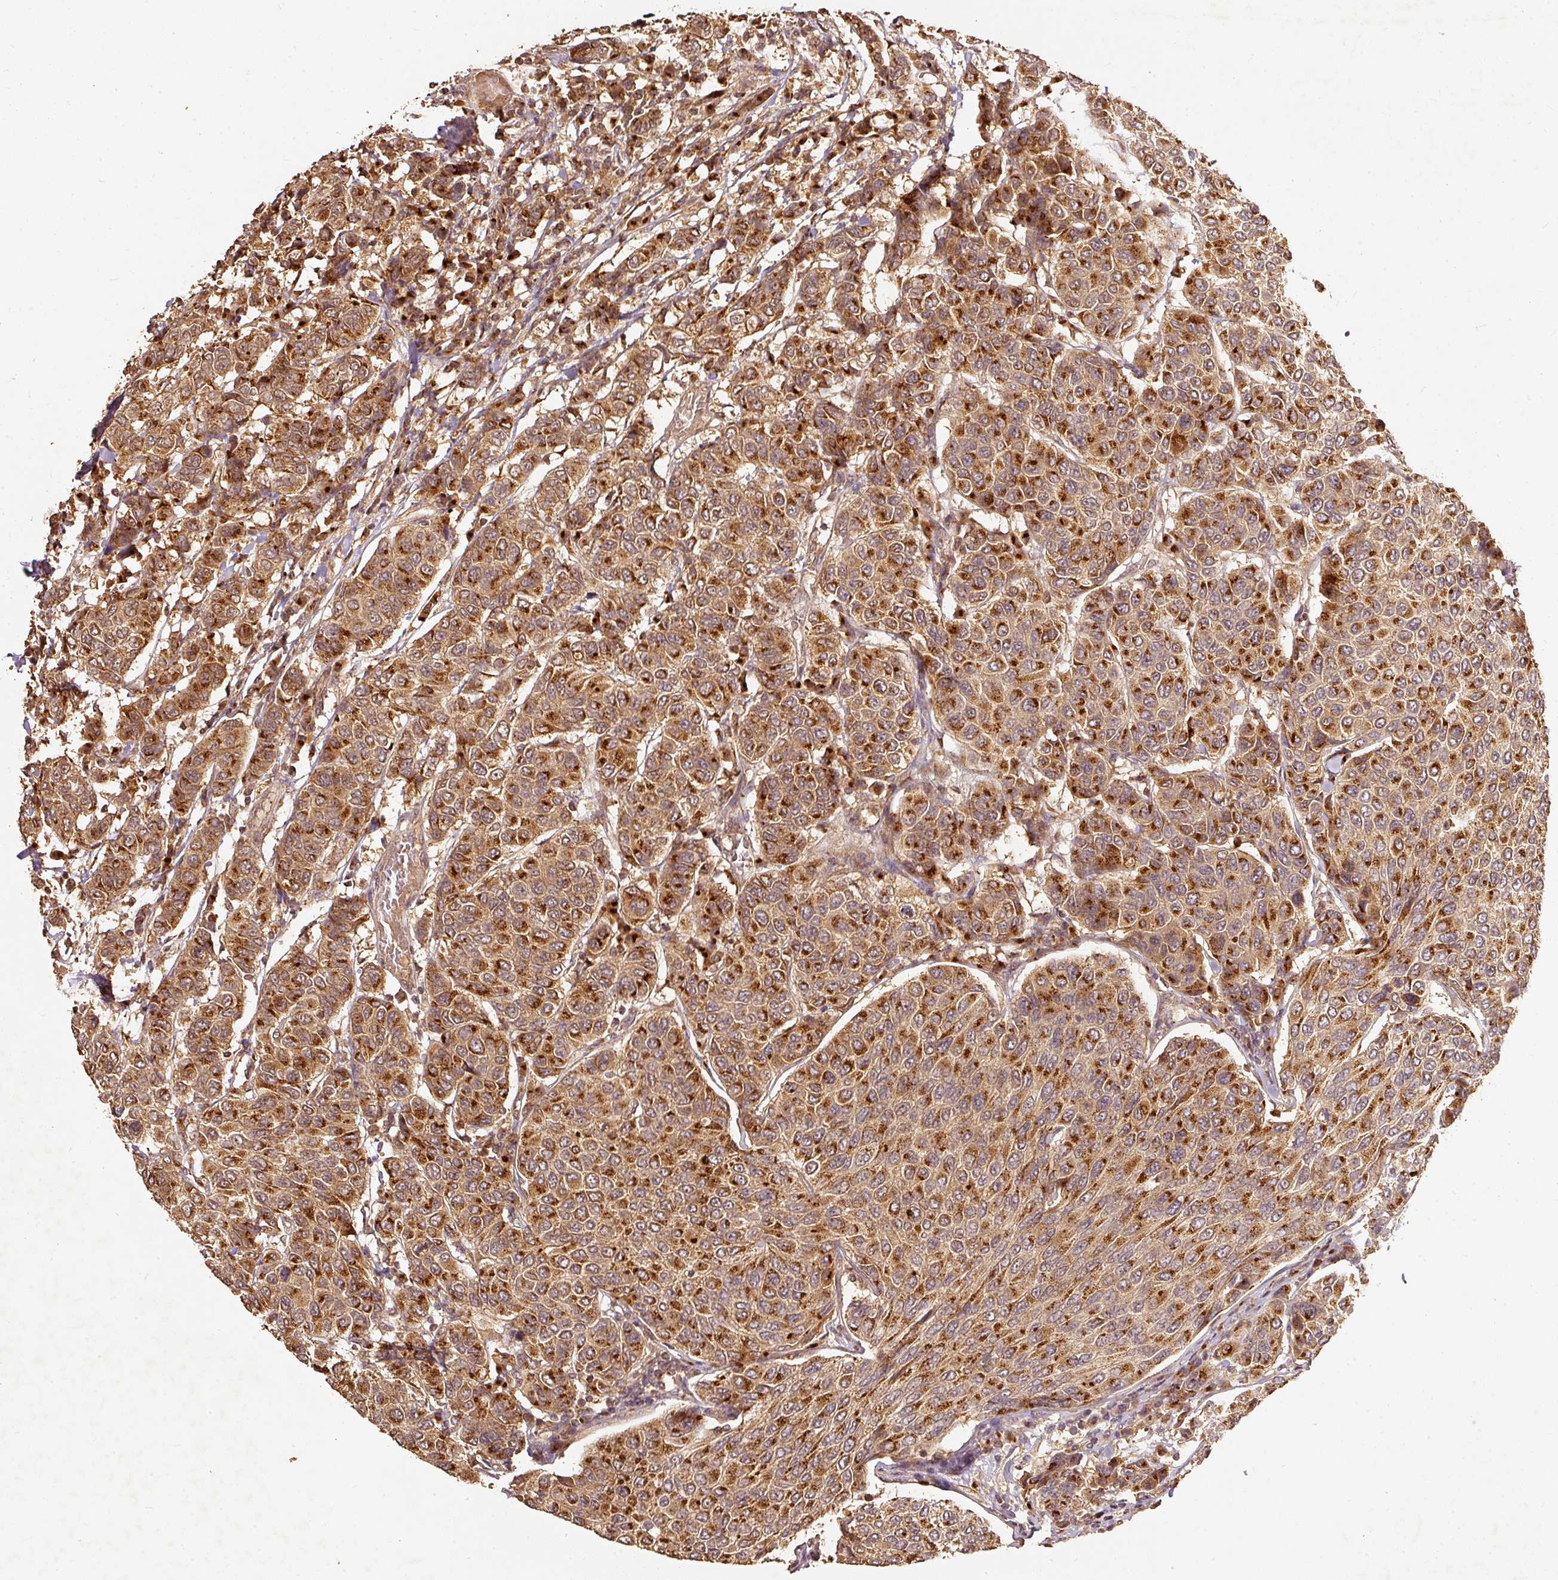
{"staining": {"intensity": "strong", "quantity": ">75%", "location": "cytoplasmic/membranous"}, "tissue": "breast cancer", "cell_type": "Tumor cells", "image_type": "cancer", "snomed": [{"axis": "morphology", "description": "Duct carcinoma"}, {"axis": "topography", "description": "Breast"}], "caption": "Breast cancer (infiltrating ductal carcinoma) stained for a protein shows strong cytoplasmic/membranous positivity in tumor cells.", "gene": "FUT8", "patient": {"sex": "female", "age": 55}}